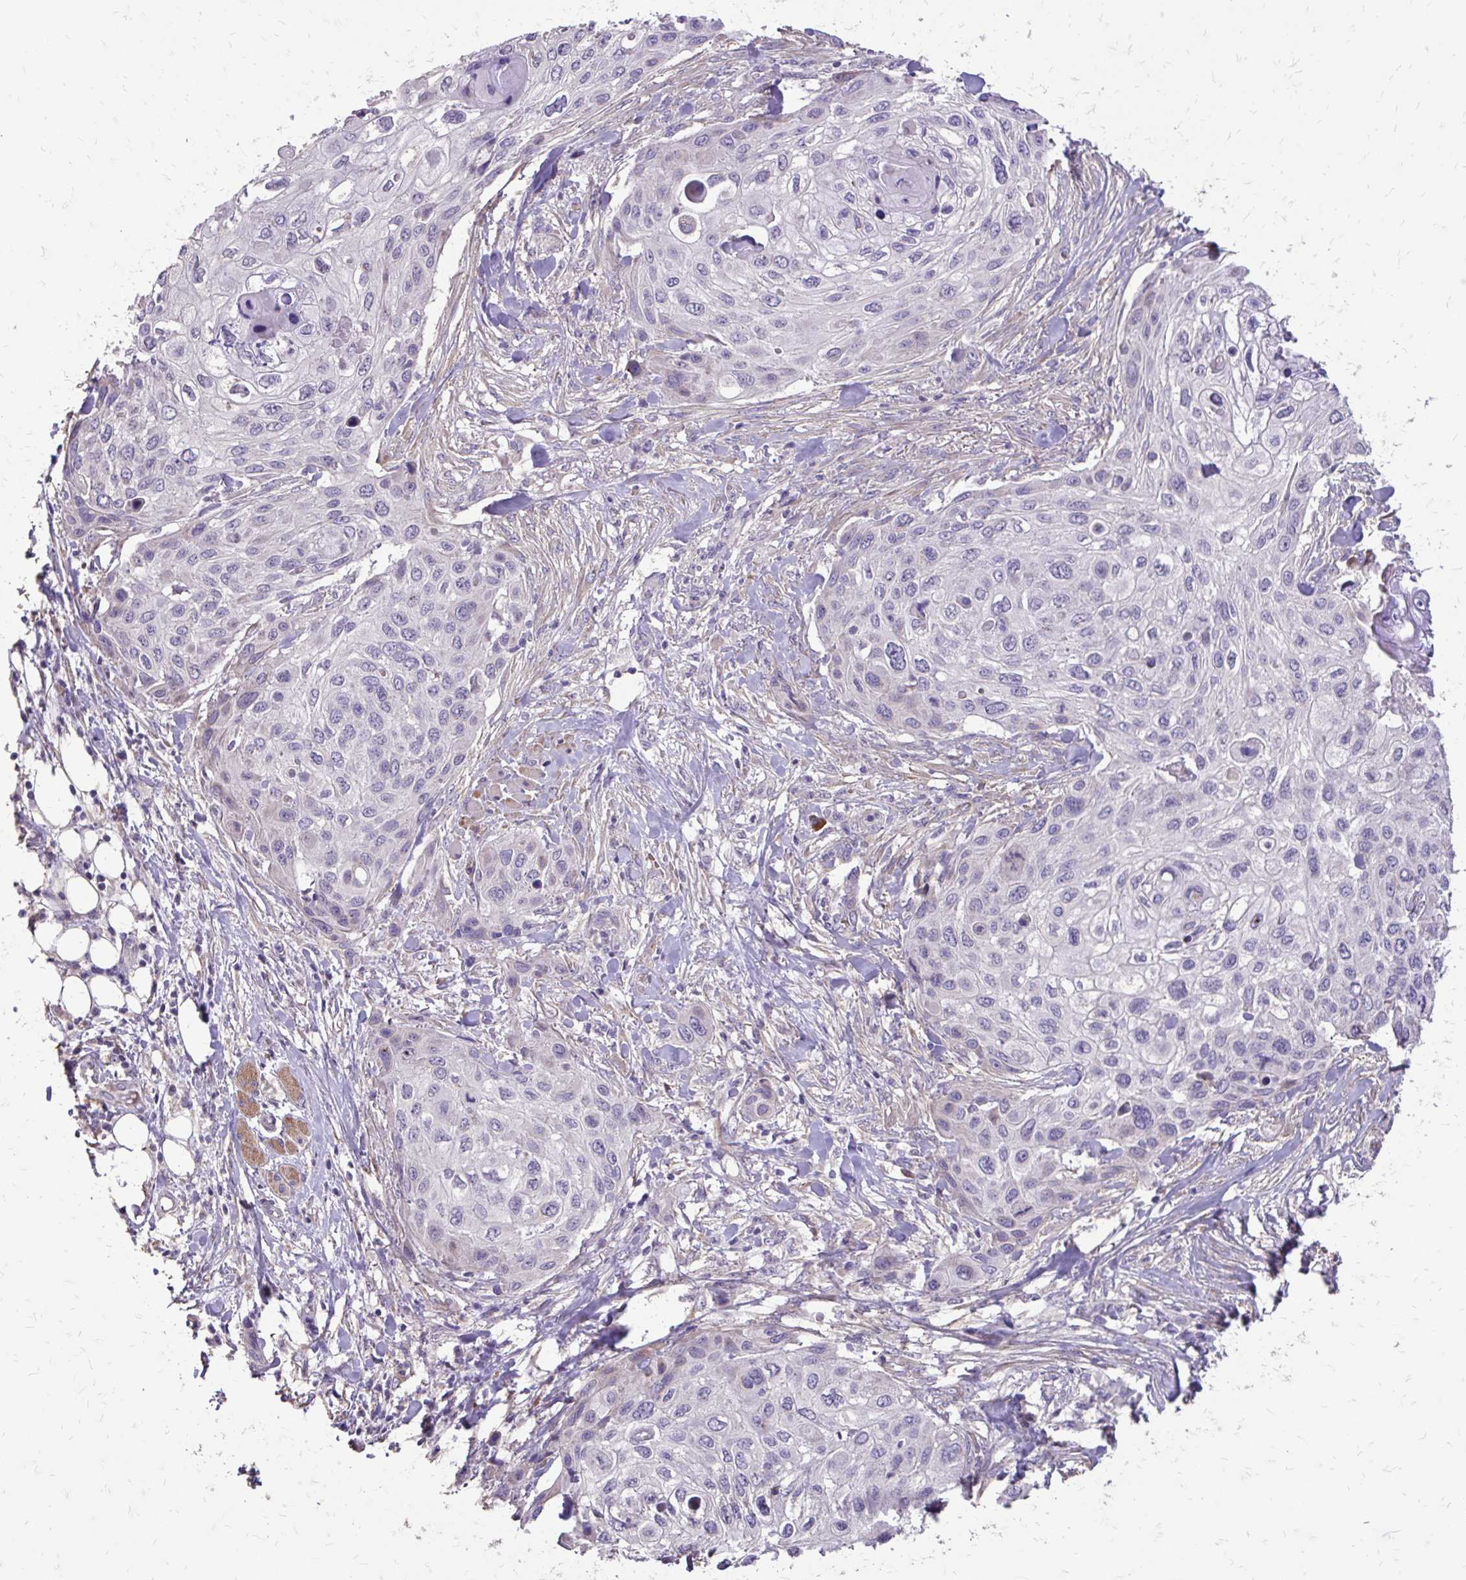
{"staining": {"intensity": "negative", "quantity": "none", "location": "none"}, "tissue": "skin cancer", "cell_type": "Tumor cells", "image_type": "cancer", "snomed": [{"axis": "morphology", "description": "Squamous cell carcinoma, NOS"}, {"axis": "topography", "description": "Skin"}], "caption": "An image of human squamous cell carcinoma (skin) is negative for staining in tumor cells. (Immunohistochemistry (ihc), brightfield microscopy, high magnification).", "gene": "MYORG", "patient": {"sex": "female", "age": 87}}